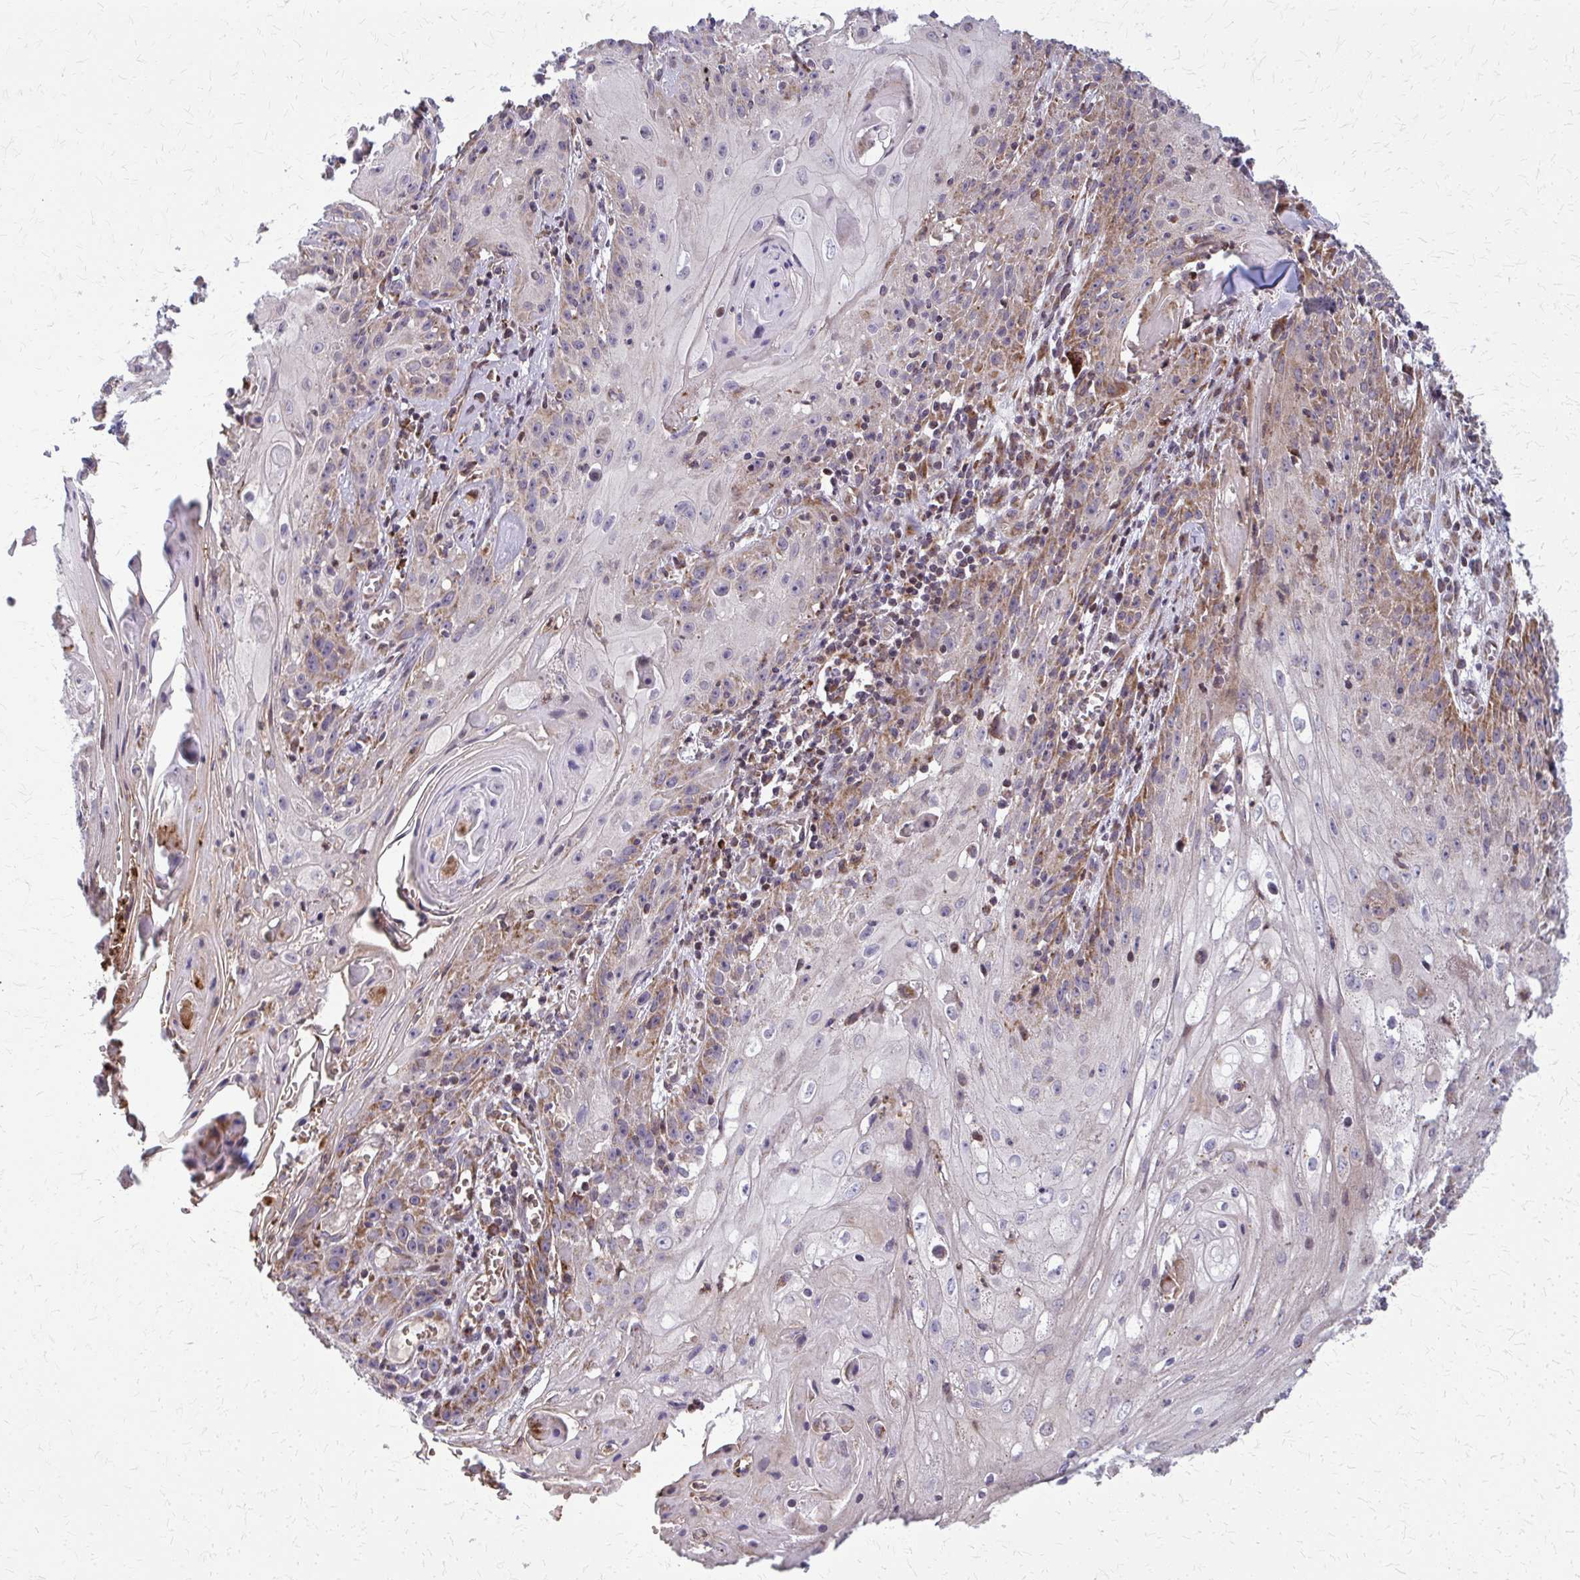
{"staining": {"intensity": "moderate", "quantity": "25%-75%", "location": "cytoplasmic/membranous"}, "tissue": "skin cancer", "cell_type": "Tumor cells", "image_type": "cancer", "snomed": [{"axis": "morphology", "description": "Squamous cell carcinoma, NOS"}, {"axis": "topography", "description": "Skin"}, {"axis": "topography", "description": "Vulva"}], "caption": "A medium amount of moderate cytoplasmic/membranous positivity is seen in about 25%-75% of tumor cells in skin cancer (squamous cell carcinoma) tissue.", "gene": "MCCC1", "patient": {"sex": "female", "age": 76}}